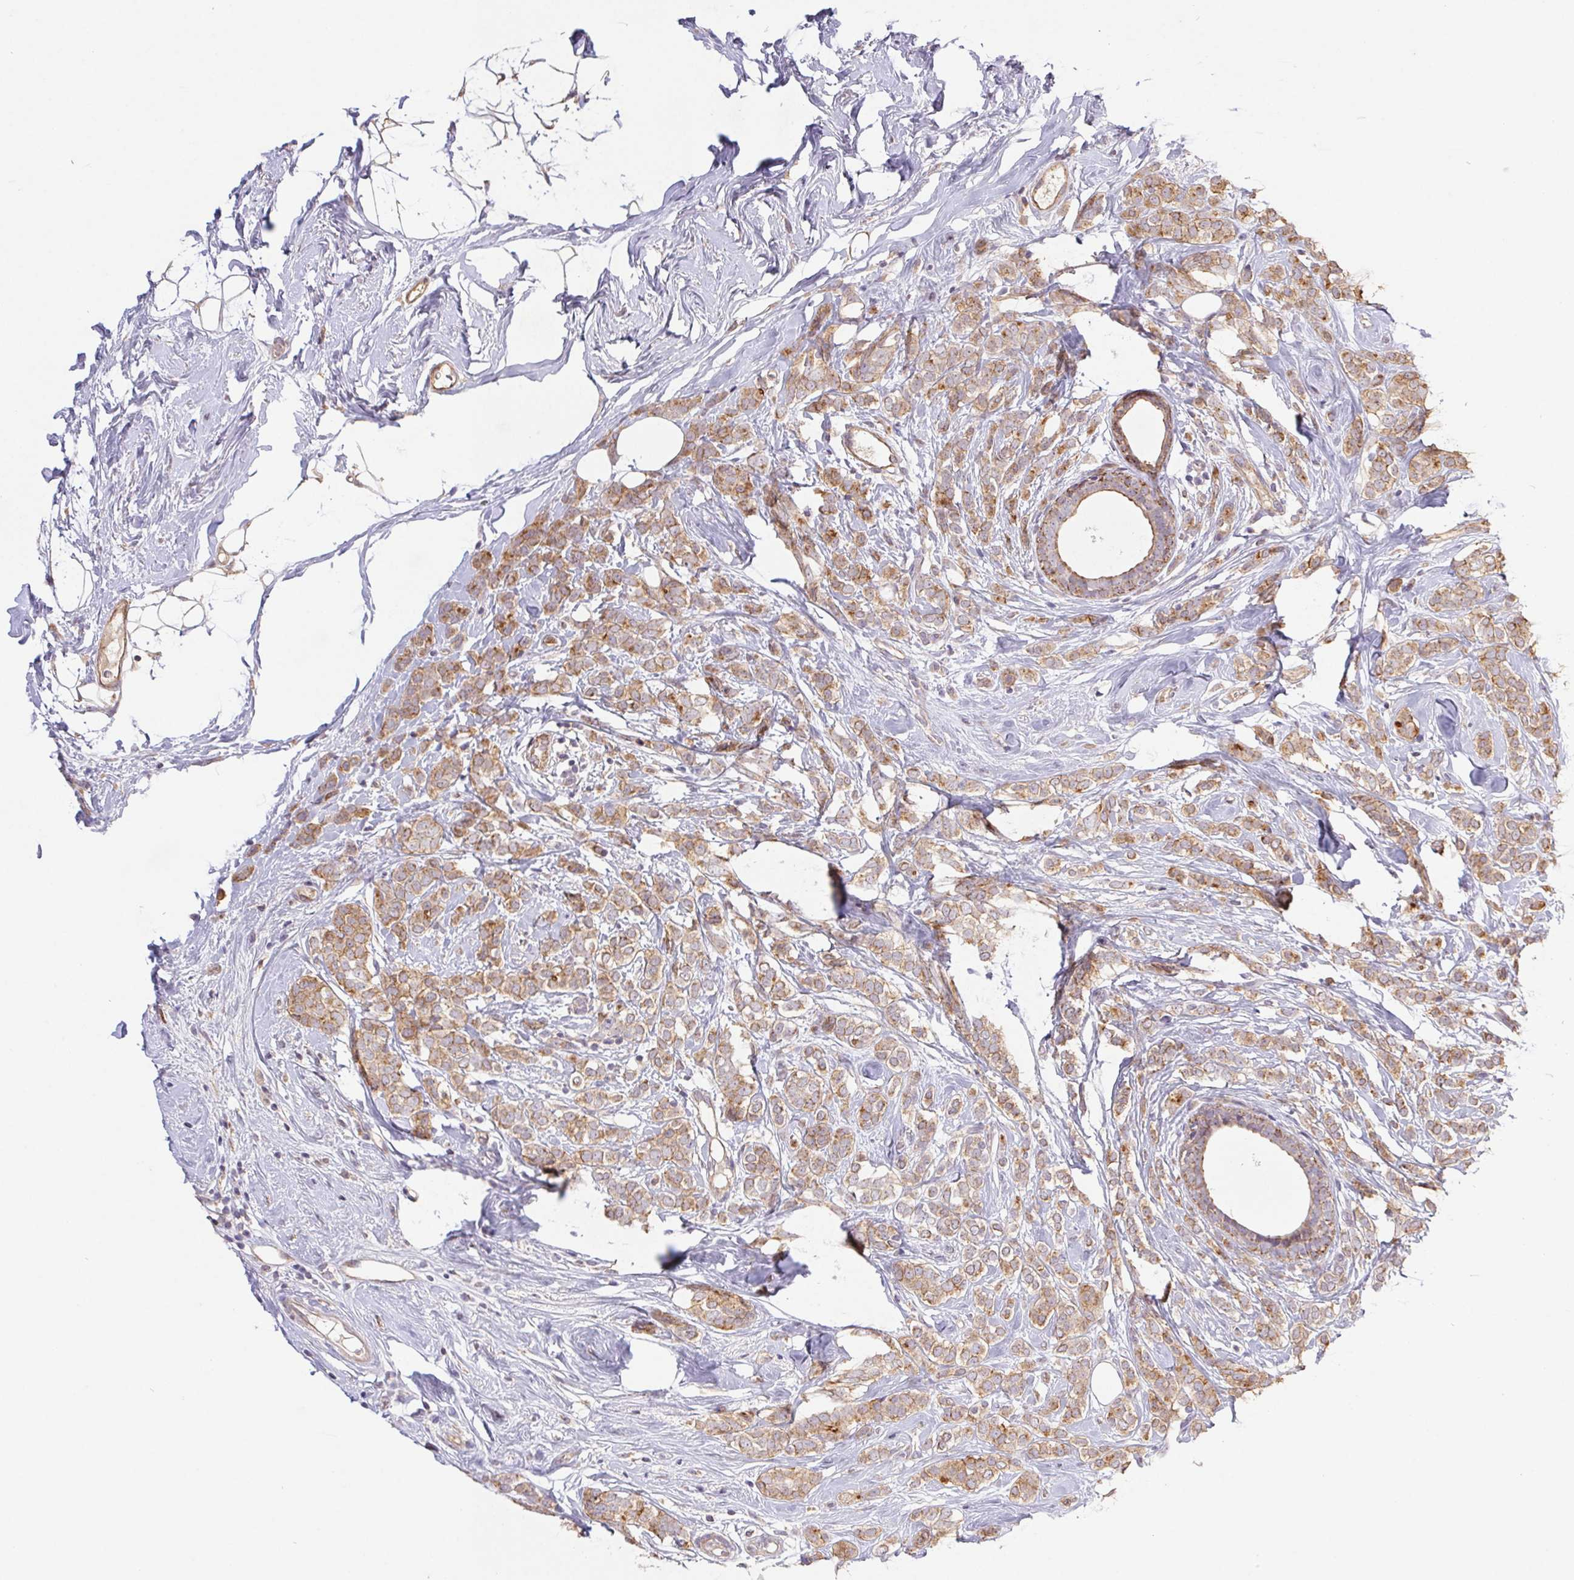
{"staining": {"intensity": "moderate", "quantity": ">75%", "location": "cytoplasmic/membranous"}, "tissue": "breast cancer", "cell_type": "Tumor cells", "image_type": "cancer", "snomed": [{"axis": "morphology", "description": "Lobular carcinoma"}, {"axis": "topography", "description": "Breast"}], "caption": "Breast lobular carcinoma stained for a protein (brown) shows moderate cytoplasmic/membranous positive positivity in about >75% of tumor cells.", "gene": "RAB11A", "patient": {"sex": "female", "age": 49}}